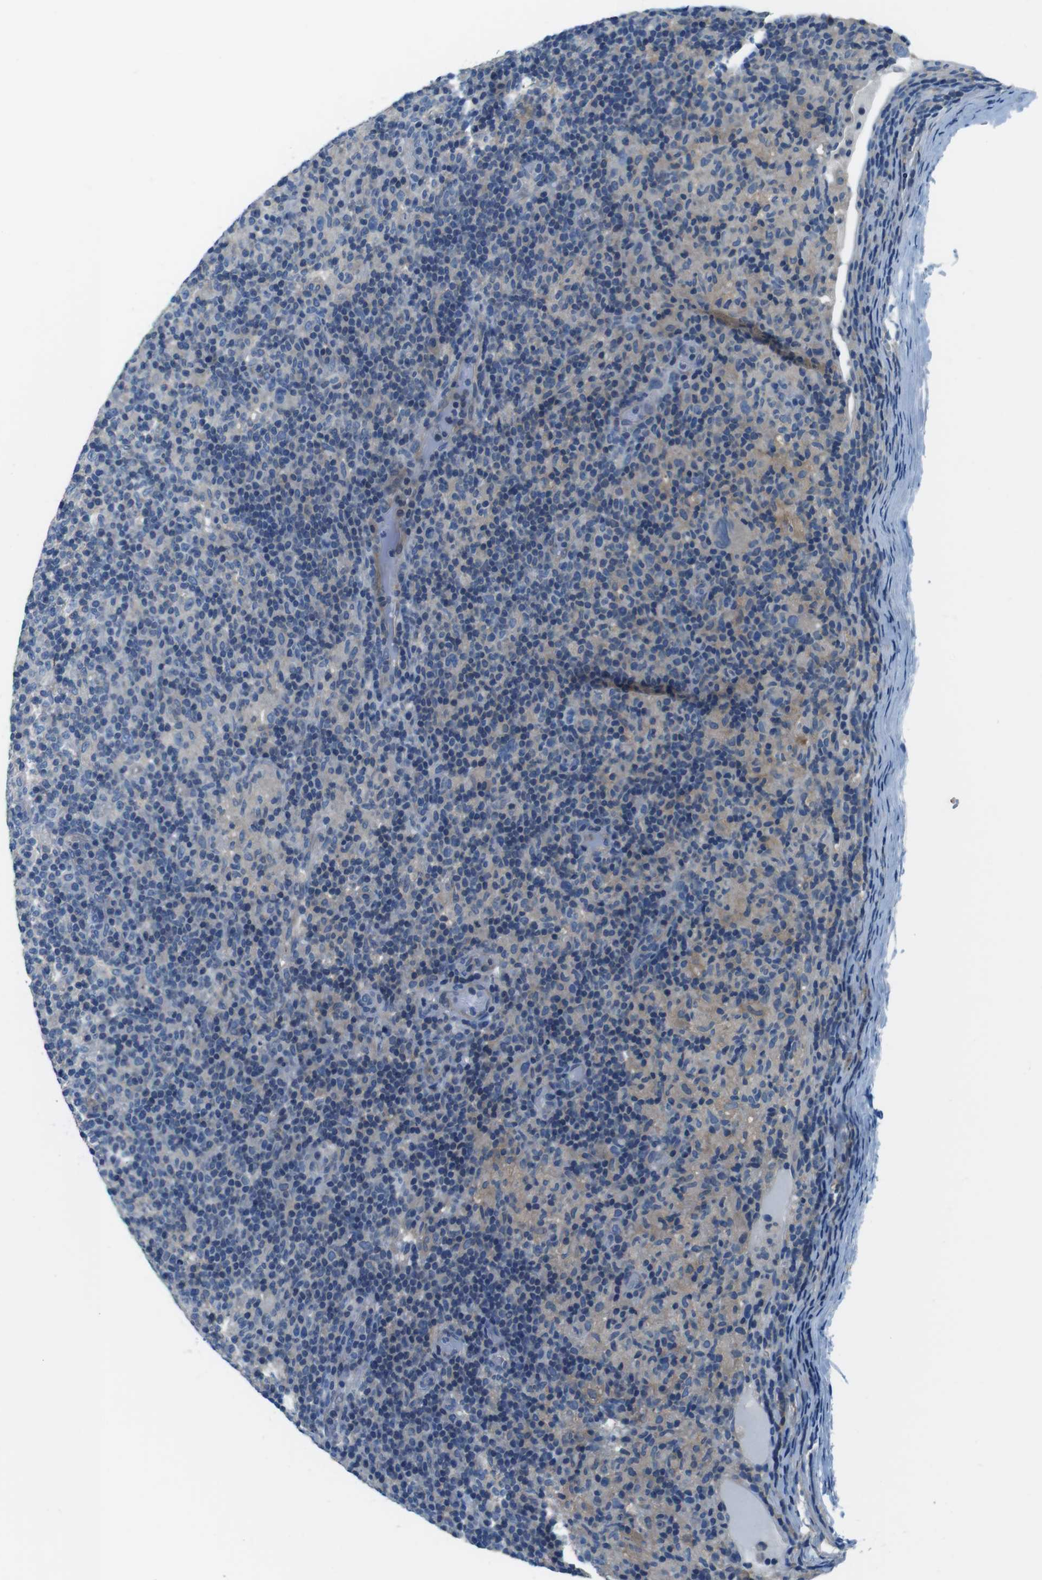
{"staining": {"intensity": "negative", "quantity": "none", "location": "none"}, "tissue": "lymphoma", "cell_type": "Tumor cells", "image_type": "cancer", "snomed": [{"axis": "morphology", "description": "Hodgkin's disease, NOS"}, {"axis": "topography", "description": "Lymph node"}], "caption": "Immunohistochemistry (IHC) of human lymphoma displays no staining in tumor cells.", "gene": "DENND4C", "patient": {"sex": "male", "age": 70}}